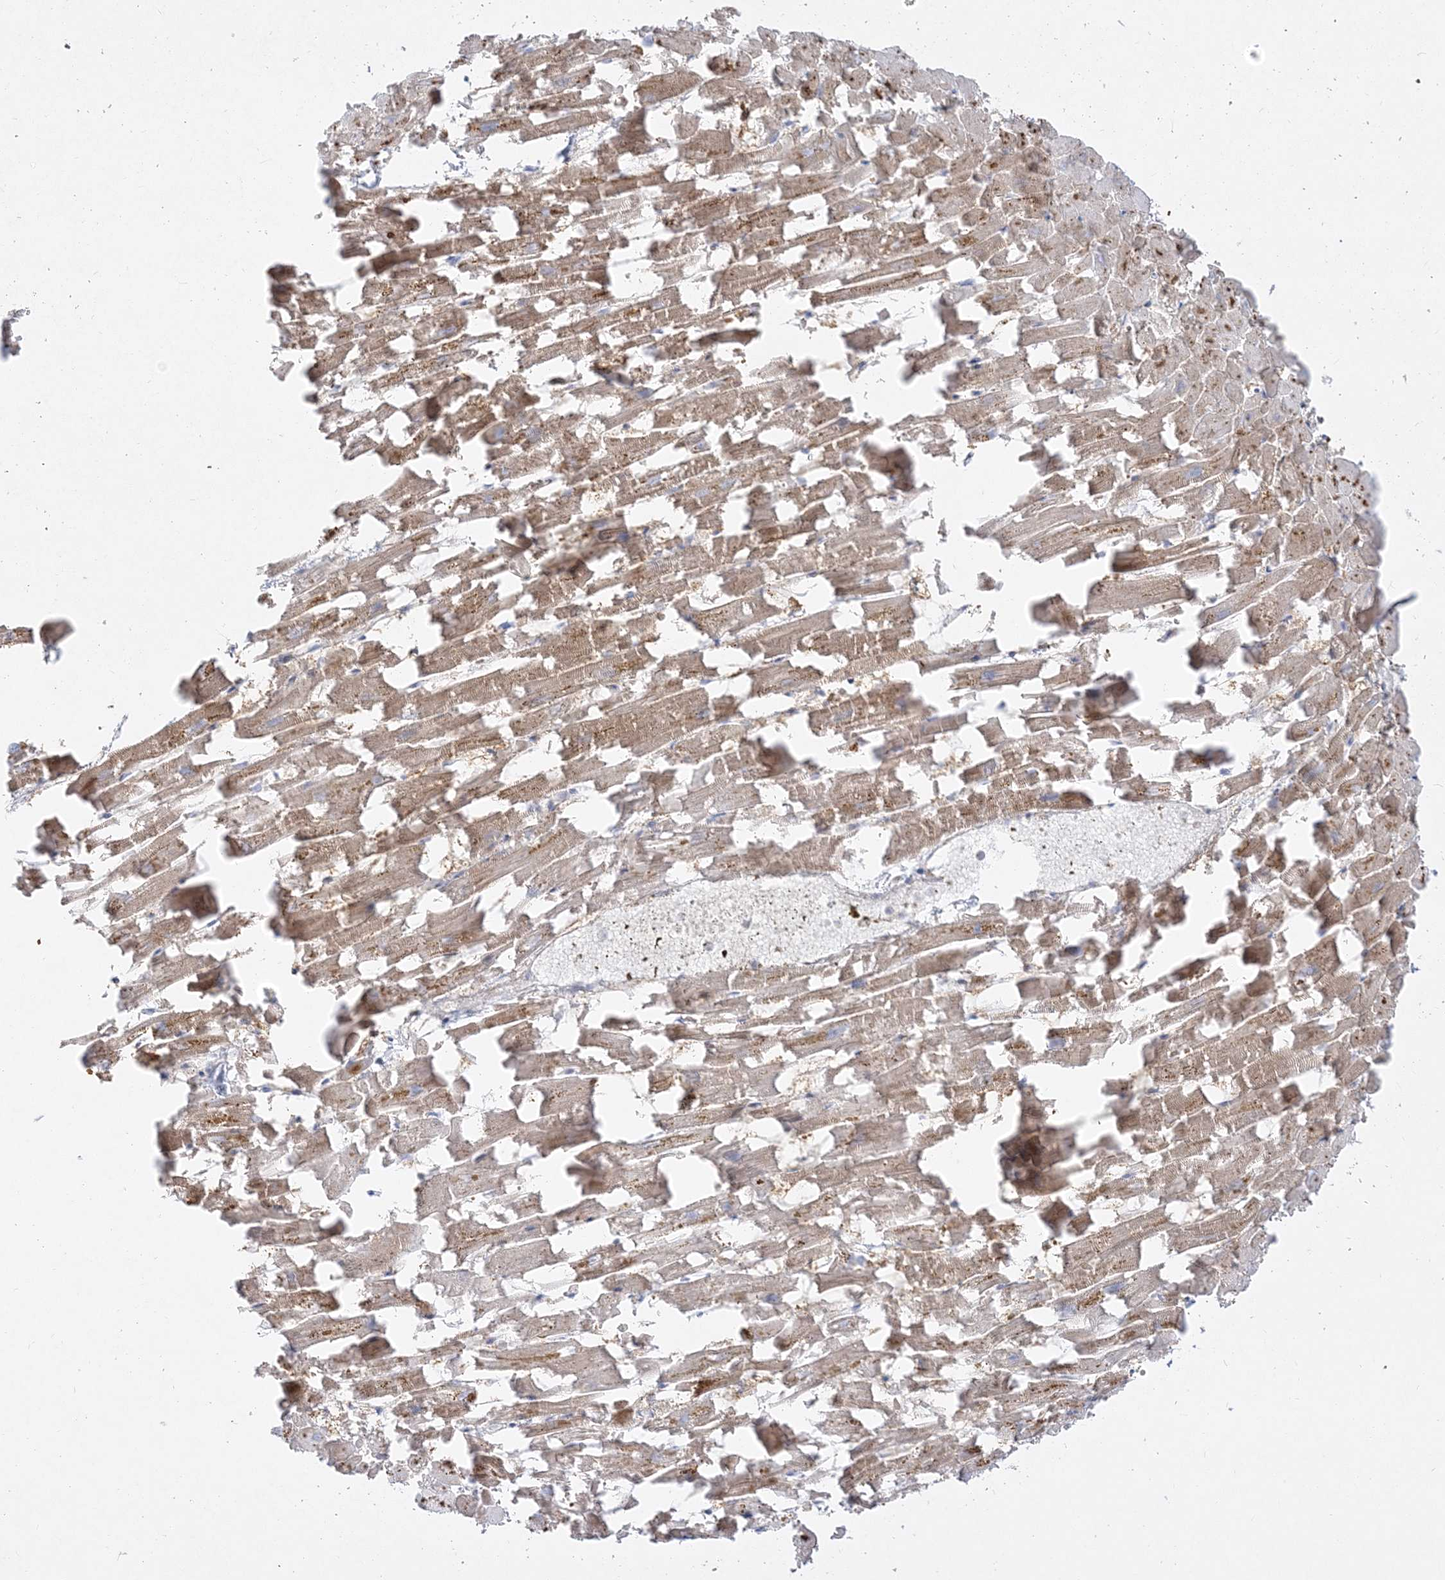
{"staining": {"intensity": "moderate", "quantity": ">75%", "location": "cytoplasmic/membranous"}, "tissue": "heart muscle", "cell_type": "Cardiomyocytes", "image_type": "normal", "snomed": [{"axis": "morphology", "description": "Normal tissue, NOS"}, {"axis": "topography", "description": "Heart"}], "caption": "A high-resolution micrograph shows immunohistochemistry staining of benign heart muscle, which reveals moderate cytoplasmic/membranous expression in about >75% of cardiomyocytes.", "gene": "GPAT2", "patient": {"sex": "female", "age": 64}}